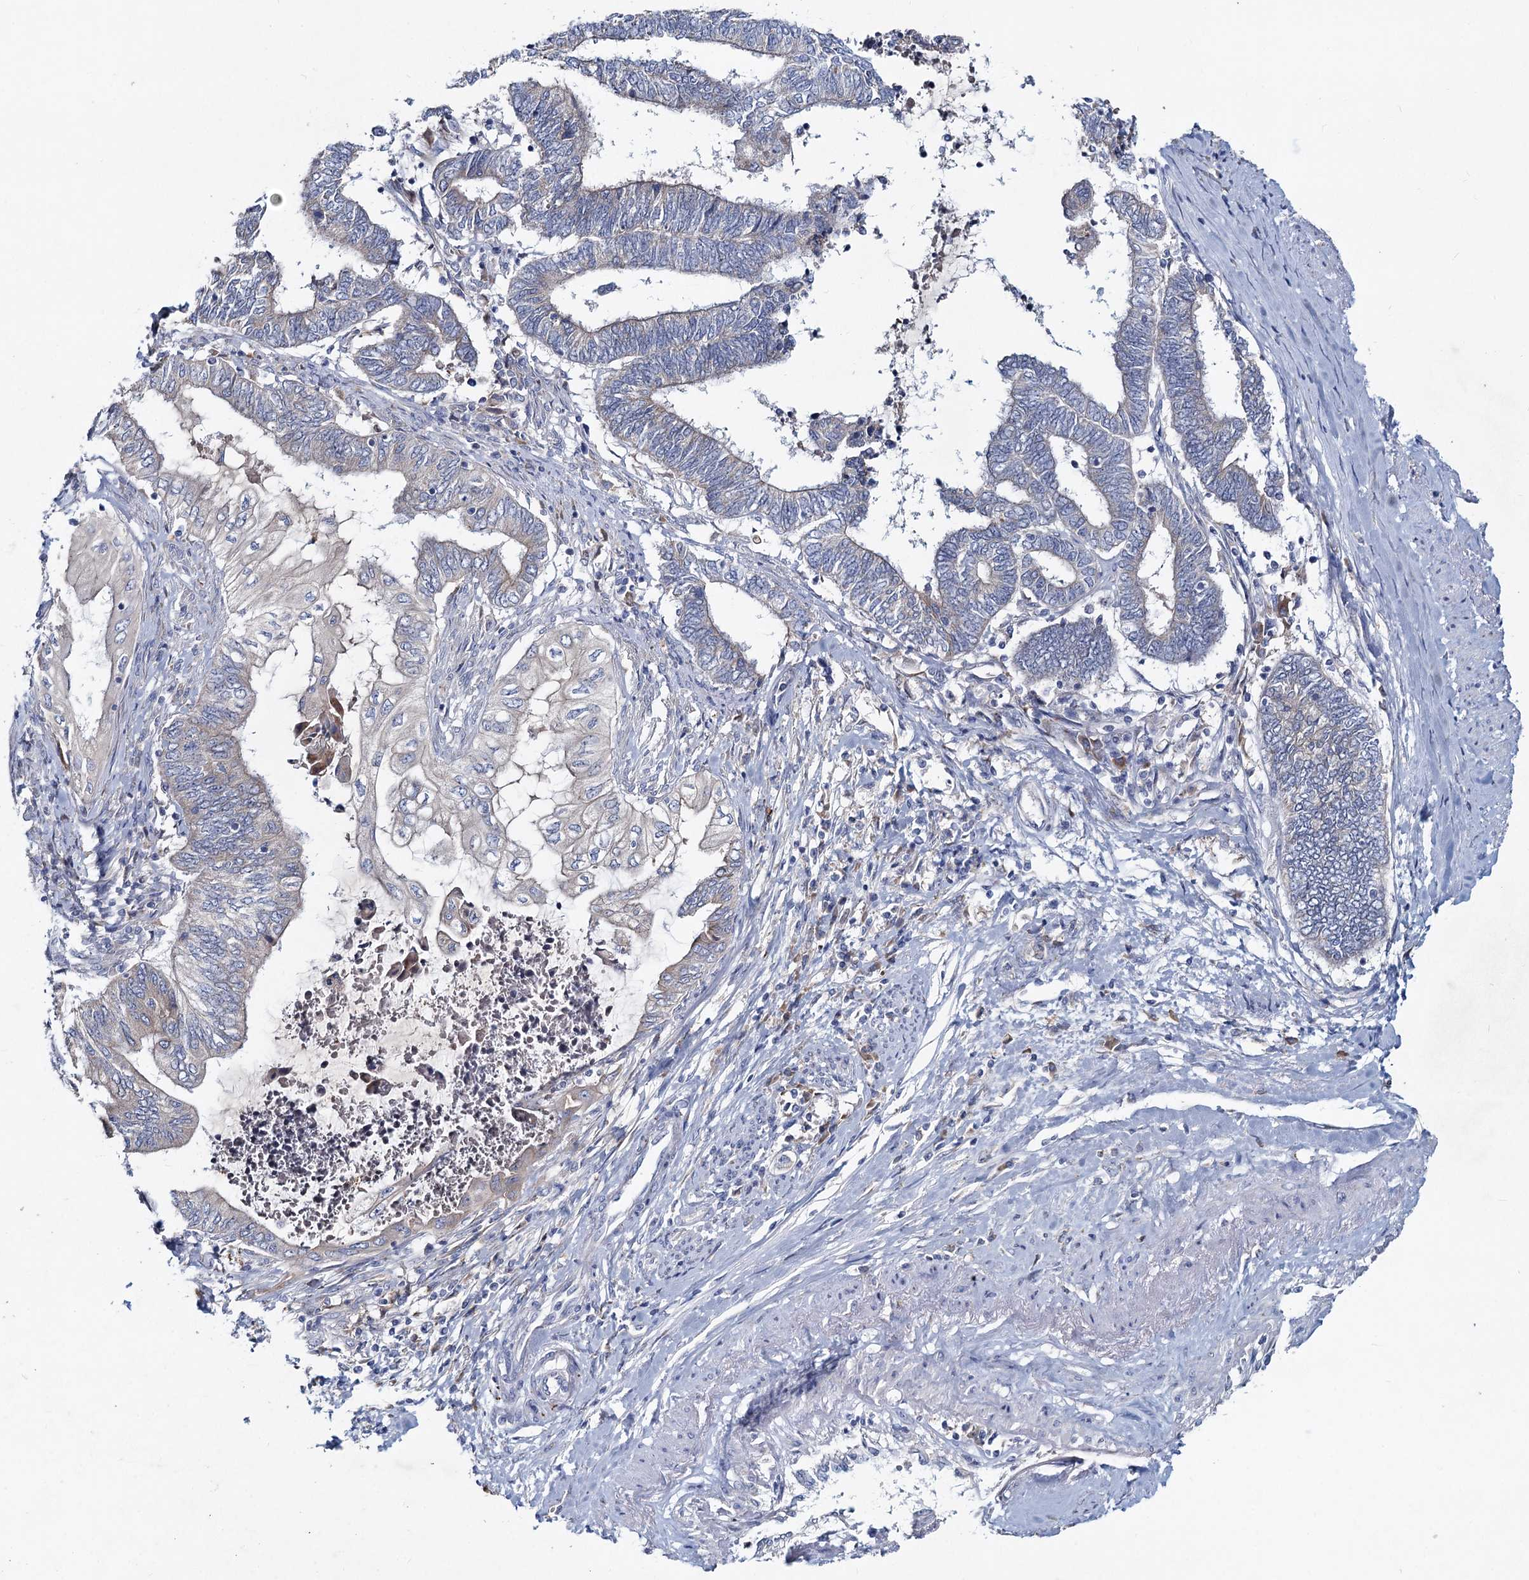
{"staining": {"intensity": "negative", "quantity": "none", "location": "none"}, "tissue": "endometrial cancer", "cell_type": "Tumor cells", "image_type": "cancer", "snomed": [{"axis": "morphology", "description": "Adenocarcinoma, NOS"}, {"axis": "topography", "description": "Uterus"}, {"axis": "topography", "description": "Endometrium"}], "caption": "Endometrial cancer stained for a protein using IHC demonstrates no staining tumor cells.", "gene": "TMX2", "patient": {"sex": "female", "age": 70}}